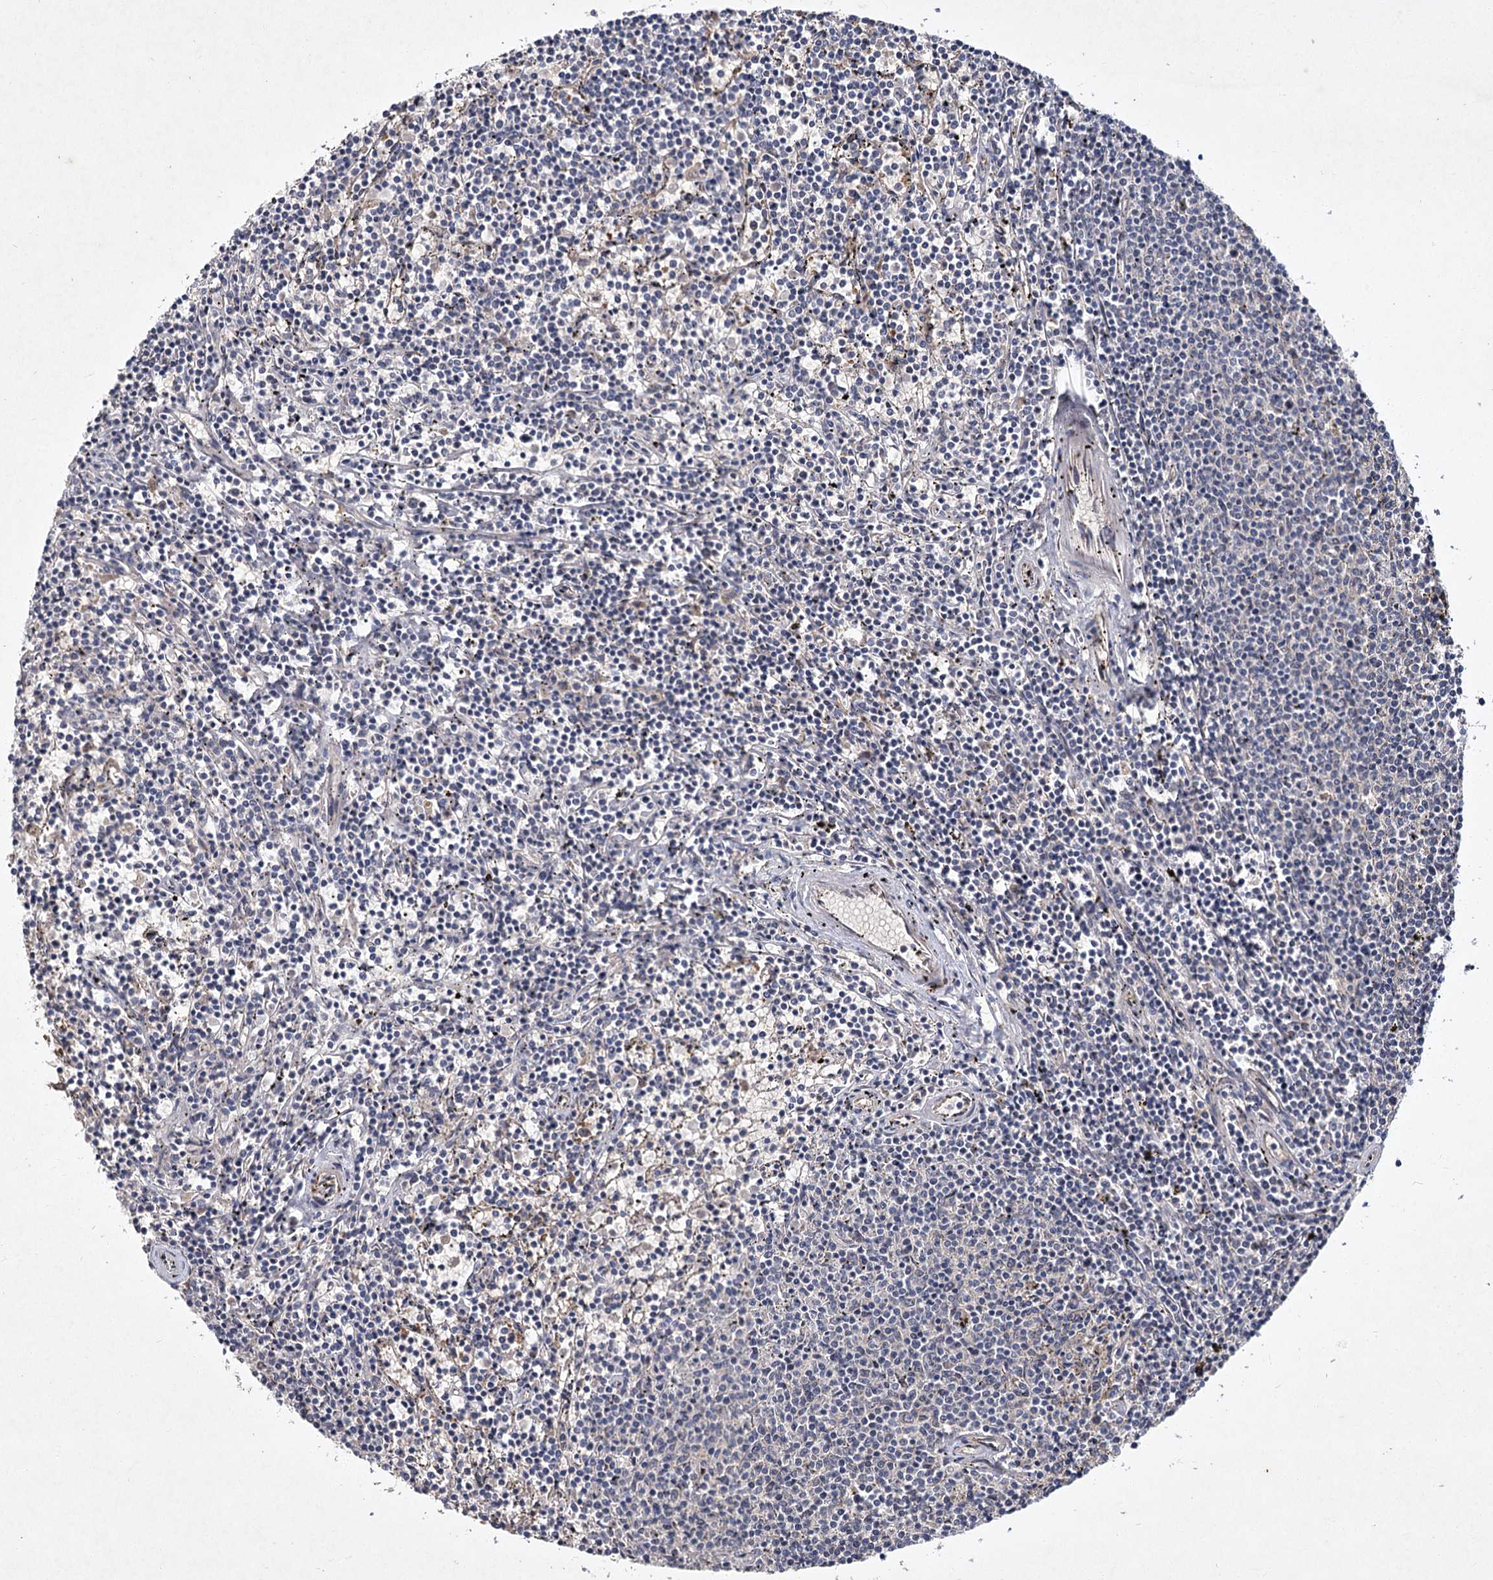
{"staining": {"intensity": "negative", "quantity": "none", "location": "none"}, "tissue": "lymphoma", "cell_type": "Tumor cells", "image_type": "cancer", "snomed": [{"axis": "morphology", "description": "Malignant lymphoma, non-Hodgkin's type, Low grade"}, {"axis": "topography", "description": "Spleen"}], "caption": "The micrograph shows no significant expression in tumor cells of malignant lymphoma, non-Hodgkin's type (low-grade).", "gene": "MFN1", "patient": {"sex": "female", "age": 50}}